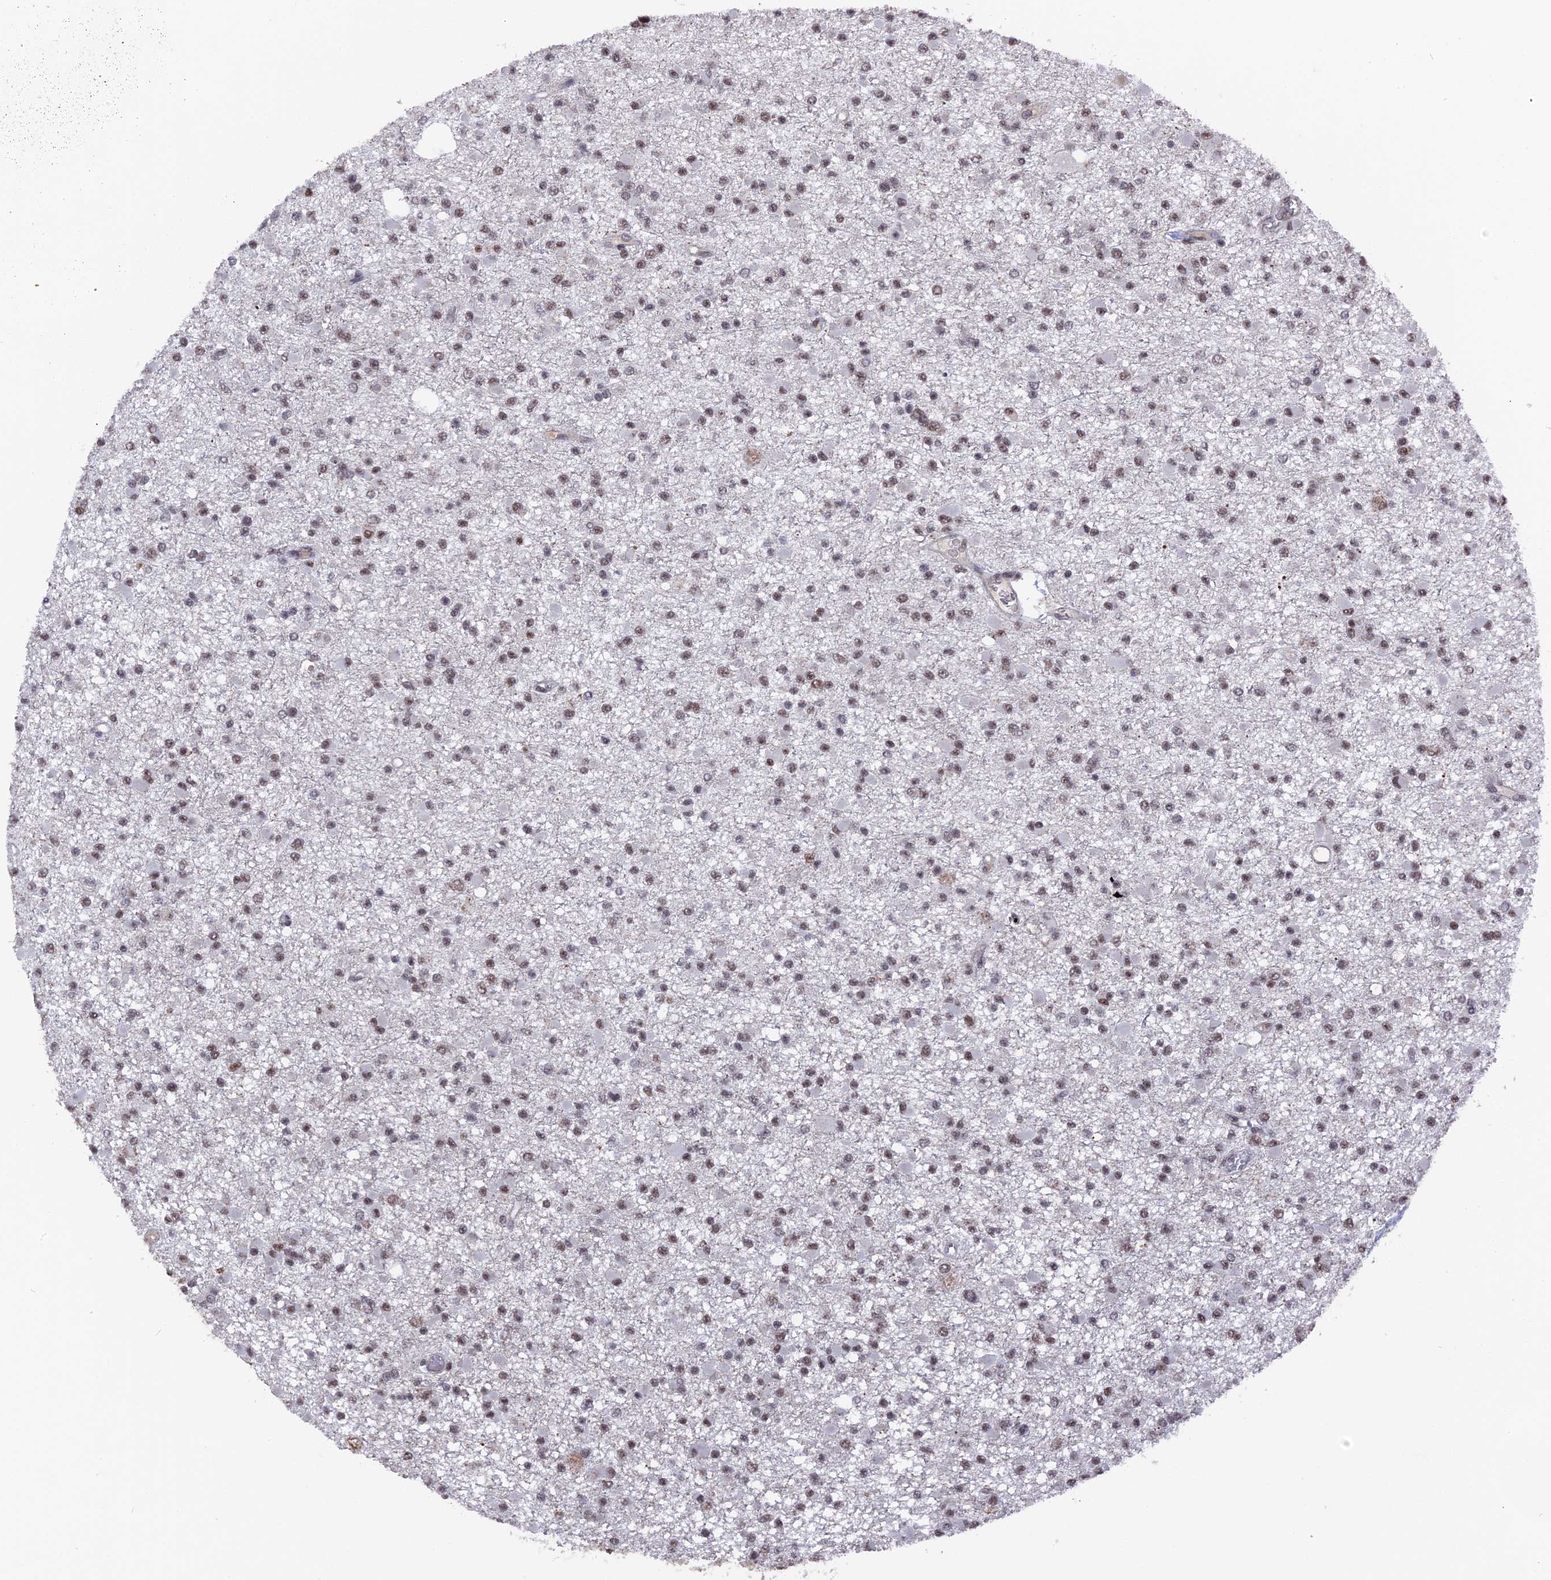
{"staining": {"intensity": "weak", "quantity": ">75%", "location": "nuclear"}, "tissue": "glioma", "cell_type": "Tumor cells", "image_type": "cancer", "snomed": [{"axis": "morphology", "description": "Glioma, malignant, Low grade"}, {"axis": "topography", "description": "Brain"}], "caption": "There is low levels of weak nuclear positivity in tumor cells of malignant low-grade glioma, as demonstrated by immunohistochemical staining (brown color).", "gene": "SF3A2", "patient": {"sex": "female", "age": 22}}